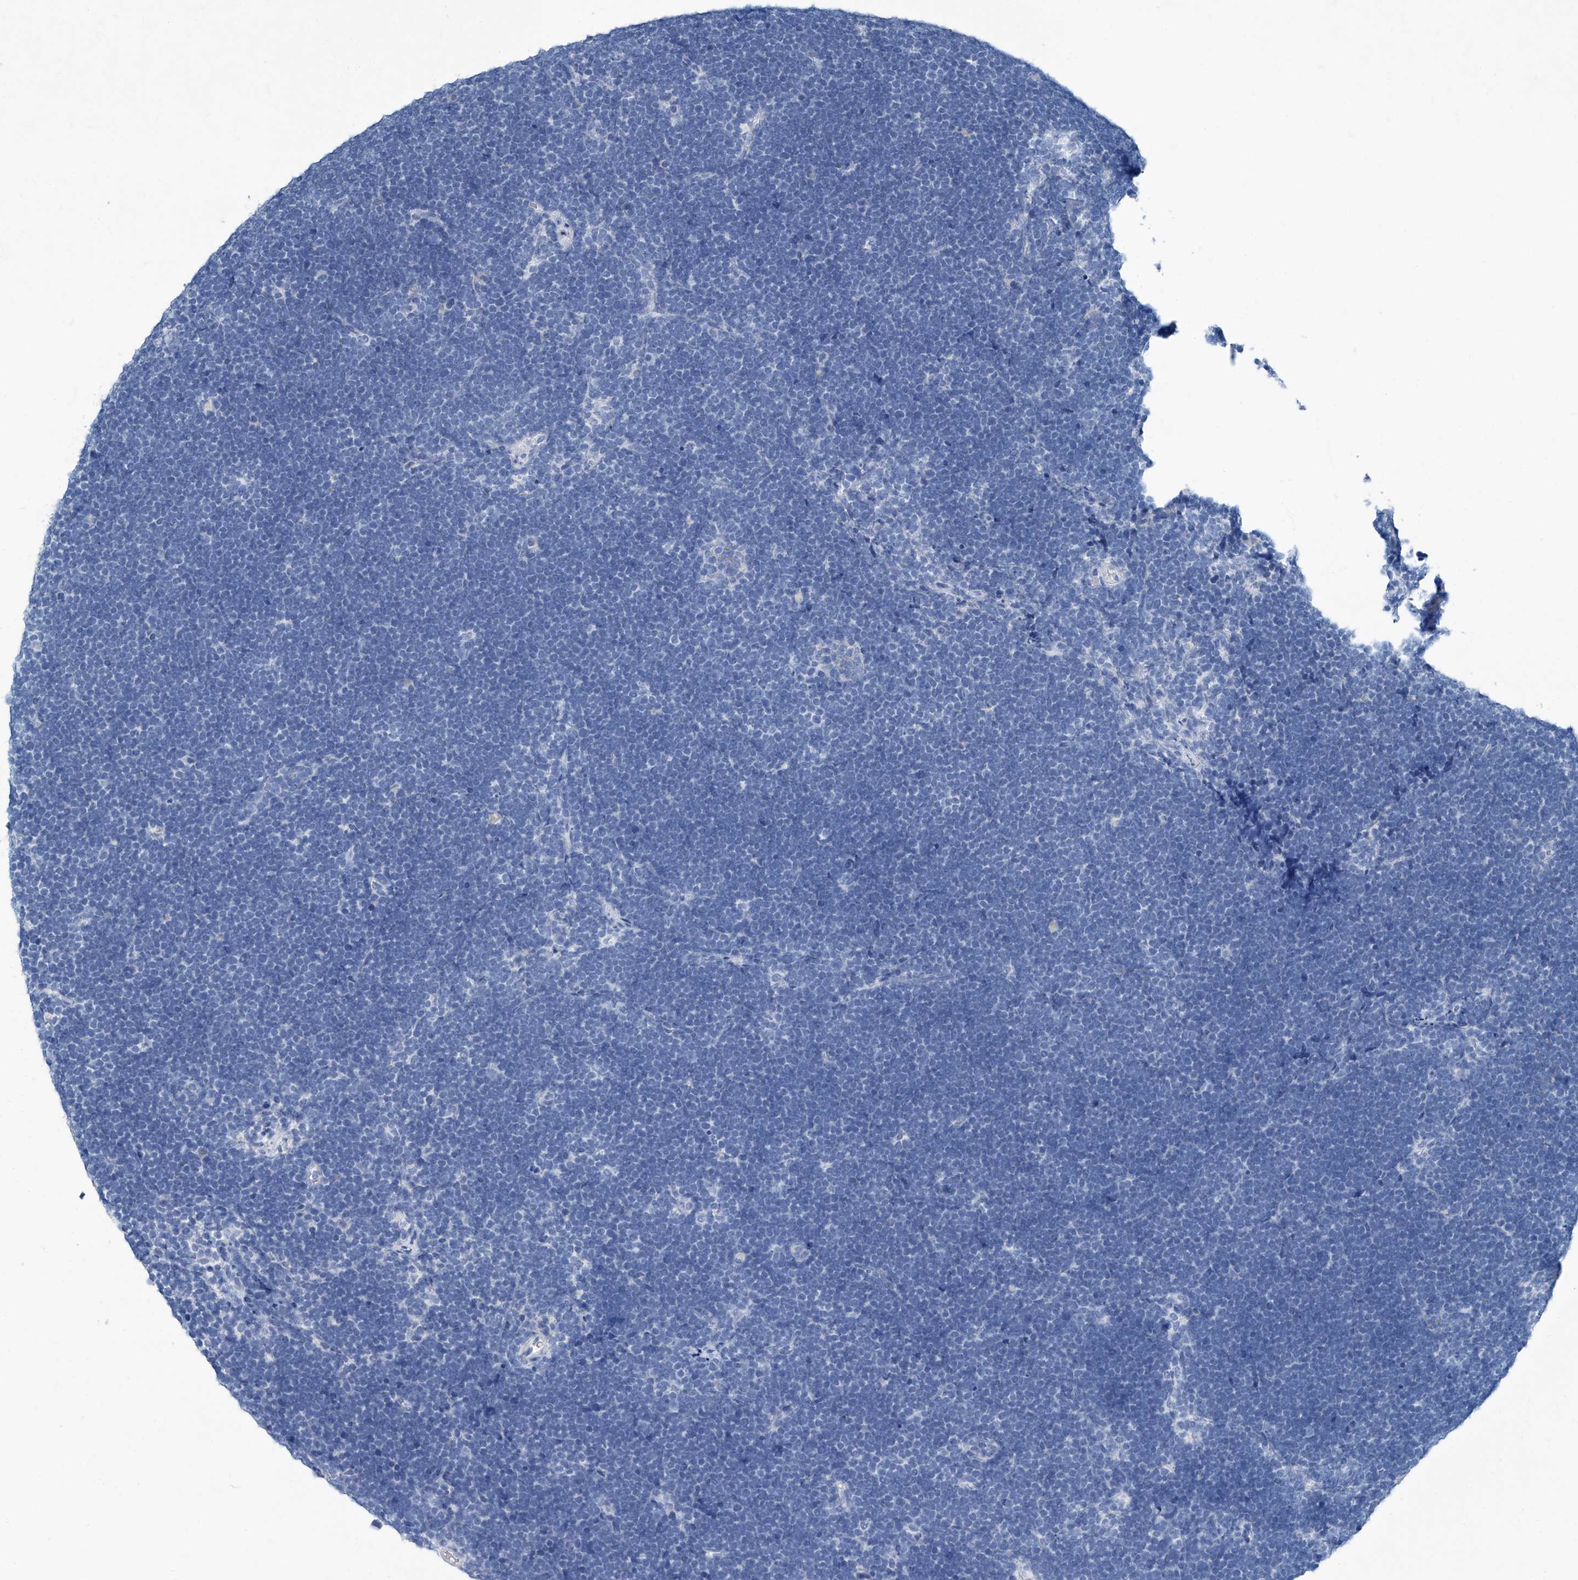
{"staining": {"intensity": "negative", "quantity": "none", "location": "none"}, "tissue": "lymphoma", "cell_type": "Tumor cells", "image_type": "cancer", "snomed": [{"axis": "morphology", "description": "Malignant lymphoma, non-Hodgkin's type, High grade"}, {"axis": "topography", "description": "Lymph node"}], "caption": "Immunohistochemical staining of lymphoma shows no significant expression in tumor cells.", "gene": "CYP2A7", "patient": {"sex": "male", "age": 13}}